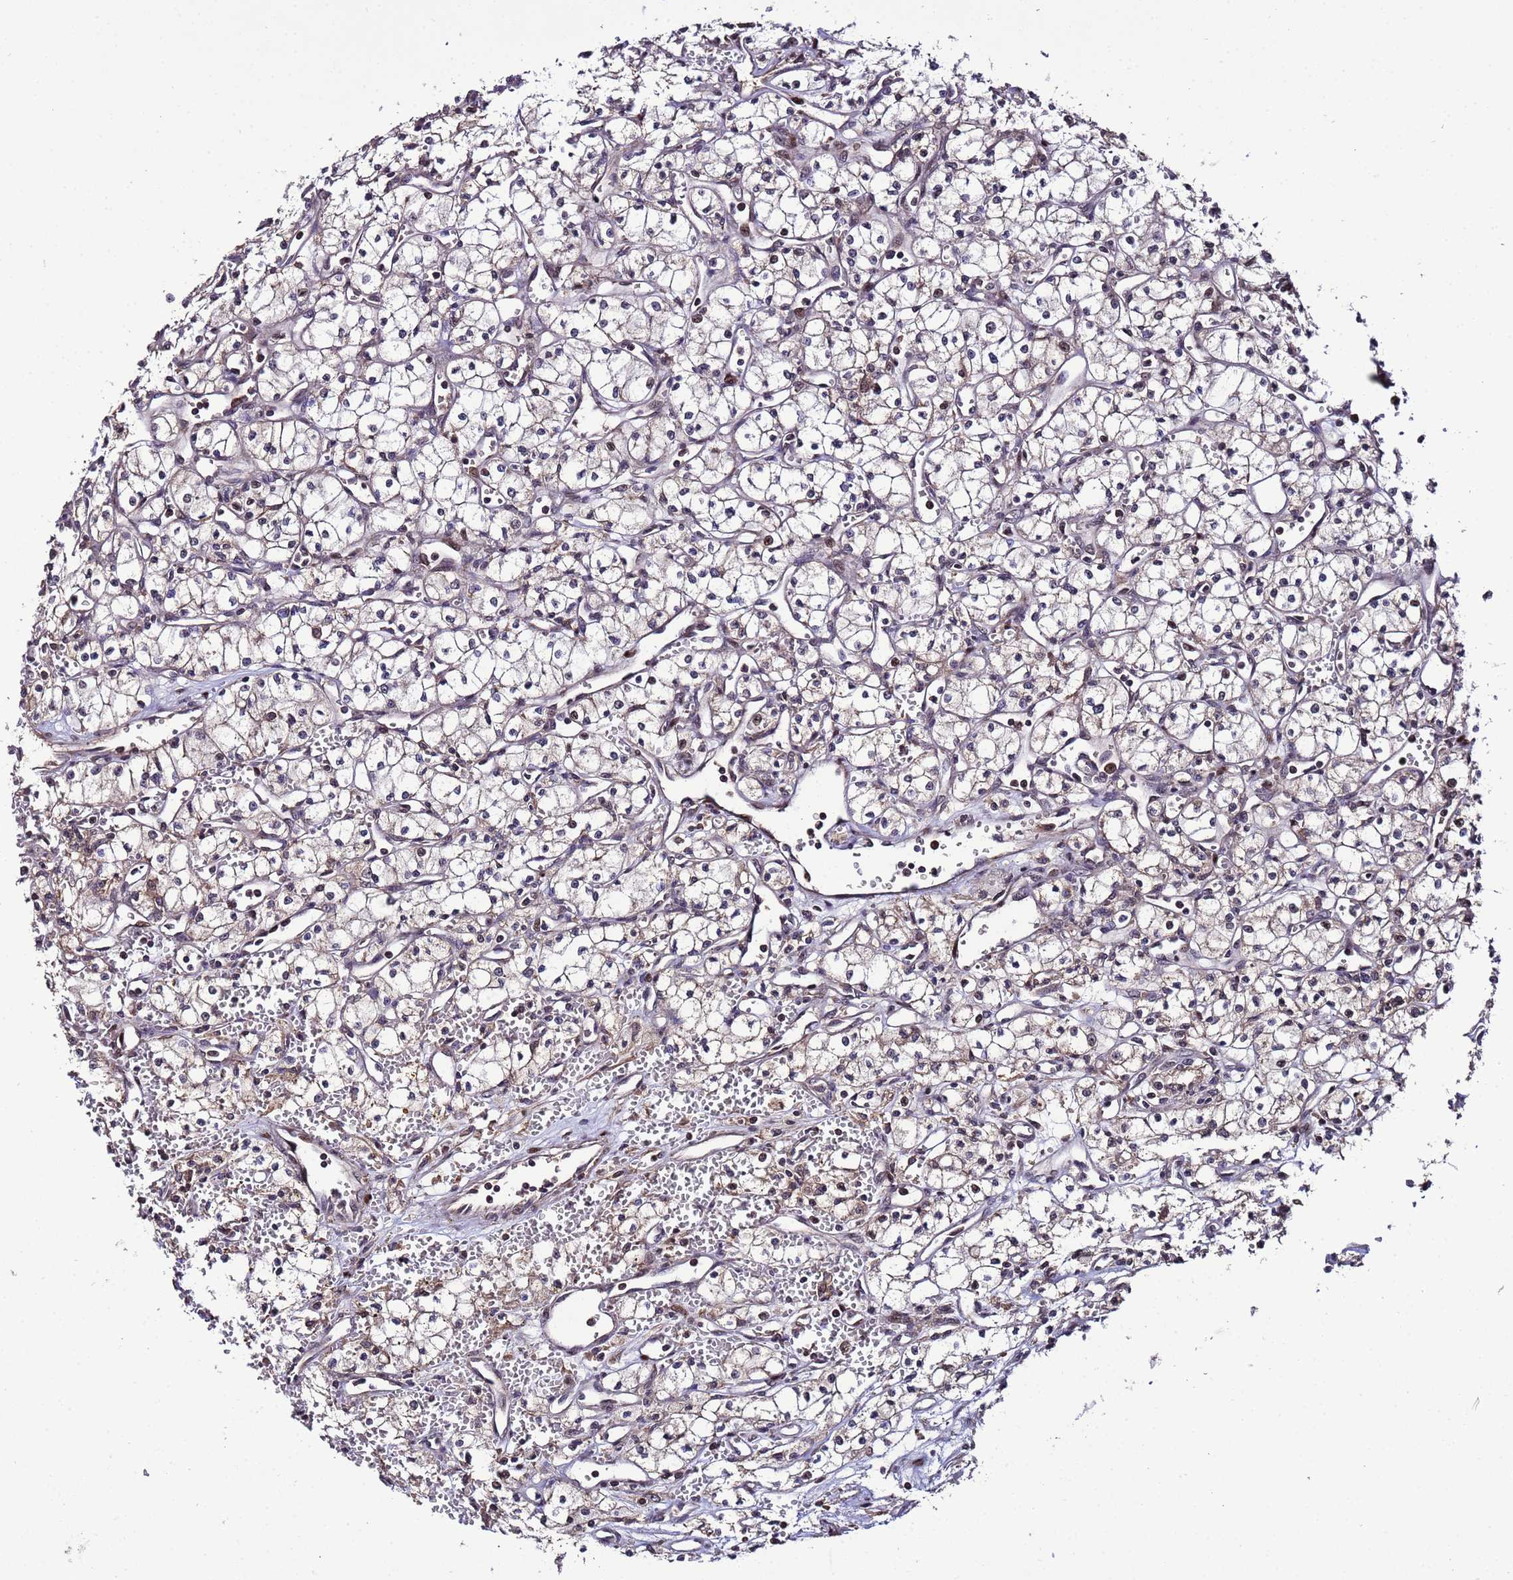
{"staining": {"intensity": "negative", "quantity": "none", "location": "none"}, "tissue": "renal cancer", "cell_type": "Tumor cells", "image_type": "cancer", "snomed": [{"axis": "morphology", "description": "Adenocarcinoma, NOS"}, {"axis": "topography", "description": "Kidney"}], "caption": "The IHC histopathology image has no significant staining in tumor cells of renal cancer tissue. Nuclei are stained in blue.", "gene": "WNK4", "patient": {"sex": "male", "age": 59}}